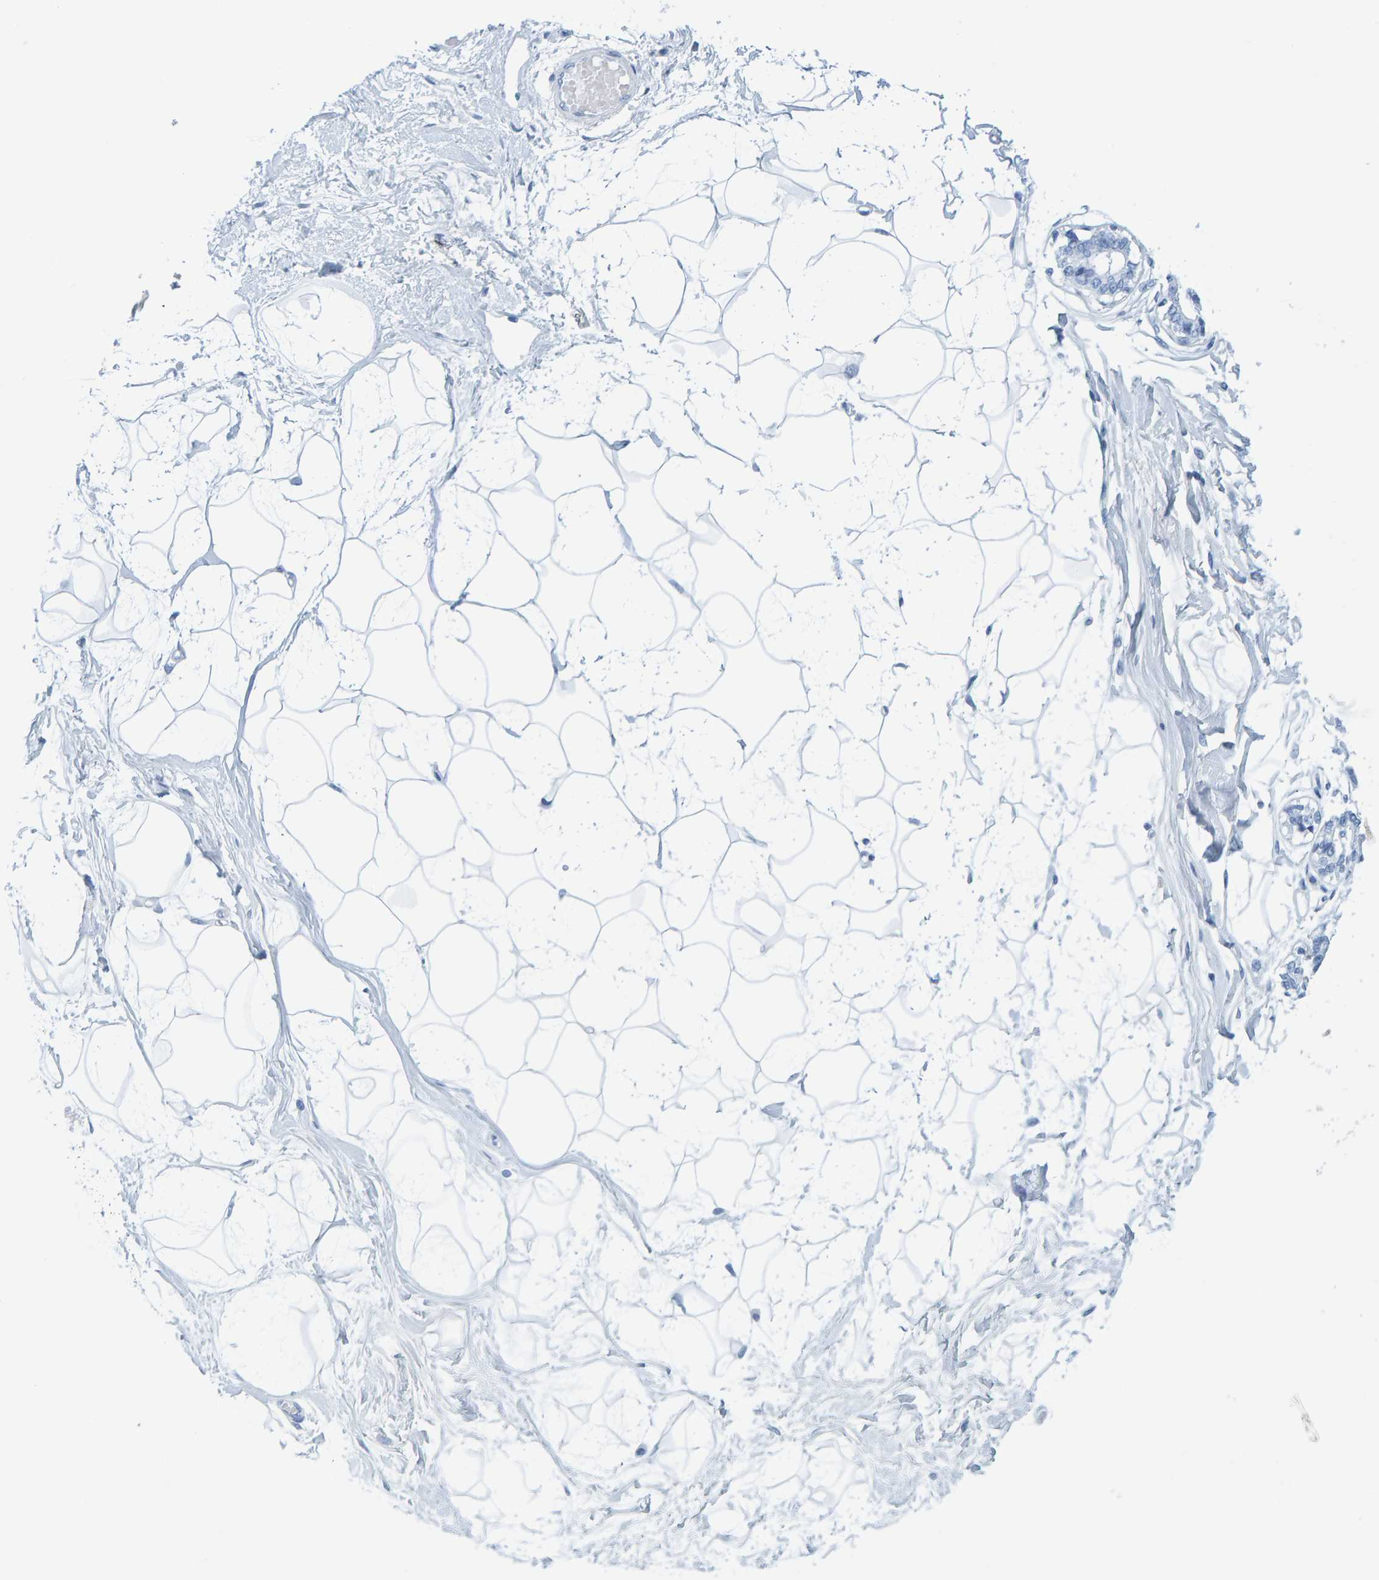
{"staining": {"intensity": "negative", "quantity": "none", "location": "none"}, "tissue": "breast", "cell_type": "Adipocytes", "image_type": "normal", "snomed": [{"axis": "morphology", "description": "Normal tissue, NOS"}, {"axis": "topography", "description": "Breast"}], "caption": "The immunohistochemistry micrograph has no significant expression in adipocytes of breast.", "gene": "SFTPC", "patient": {"sex": "female", "age": 45}}